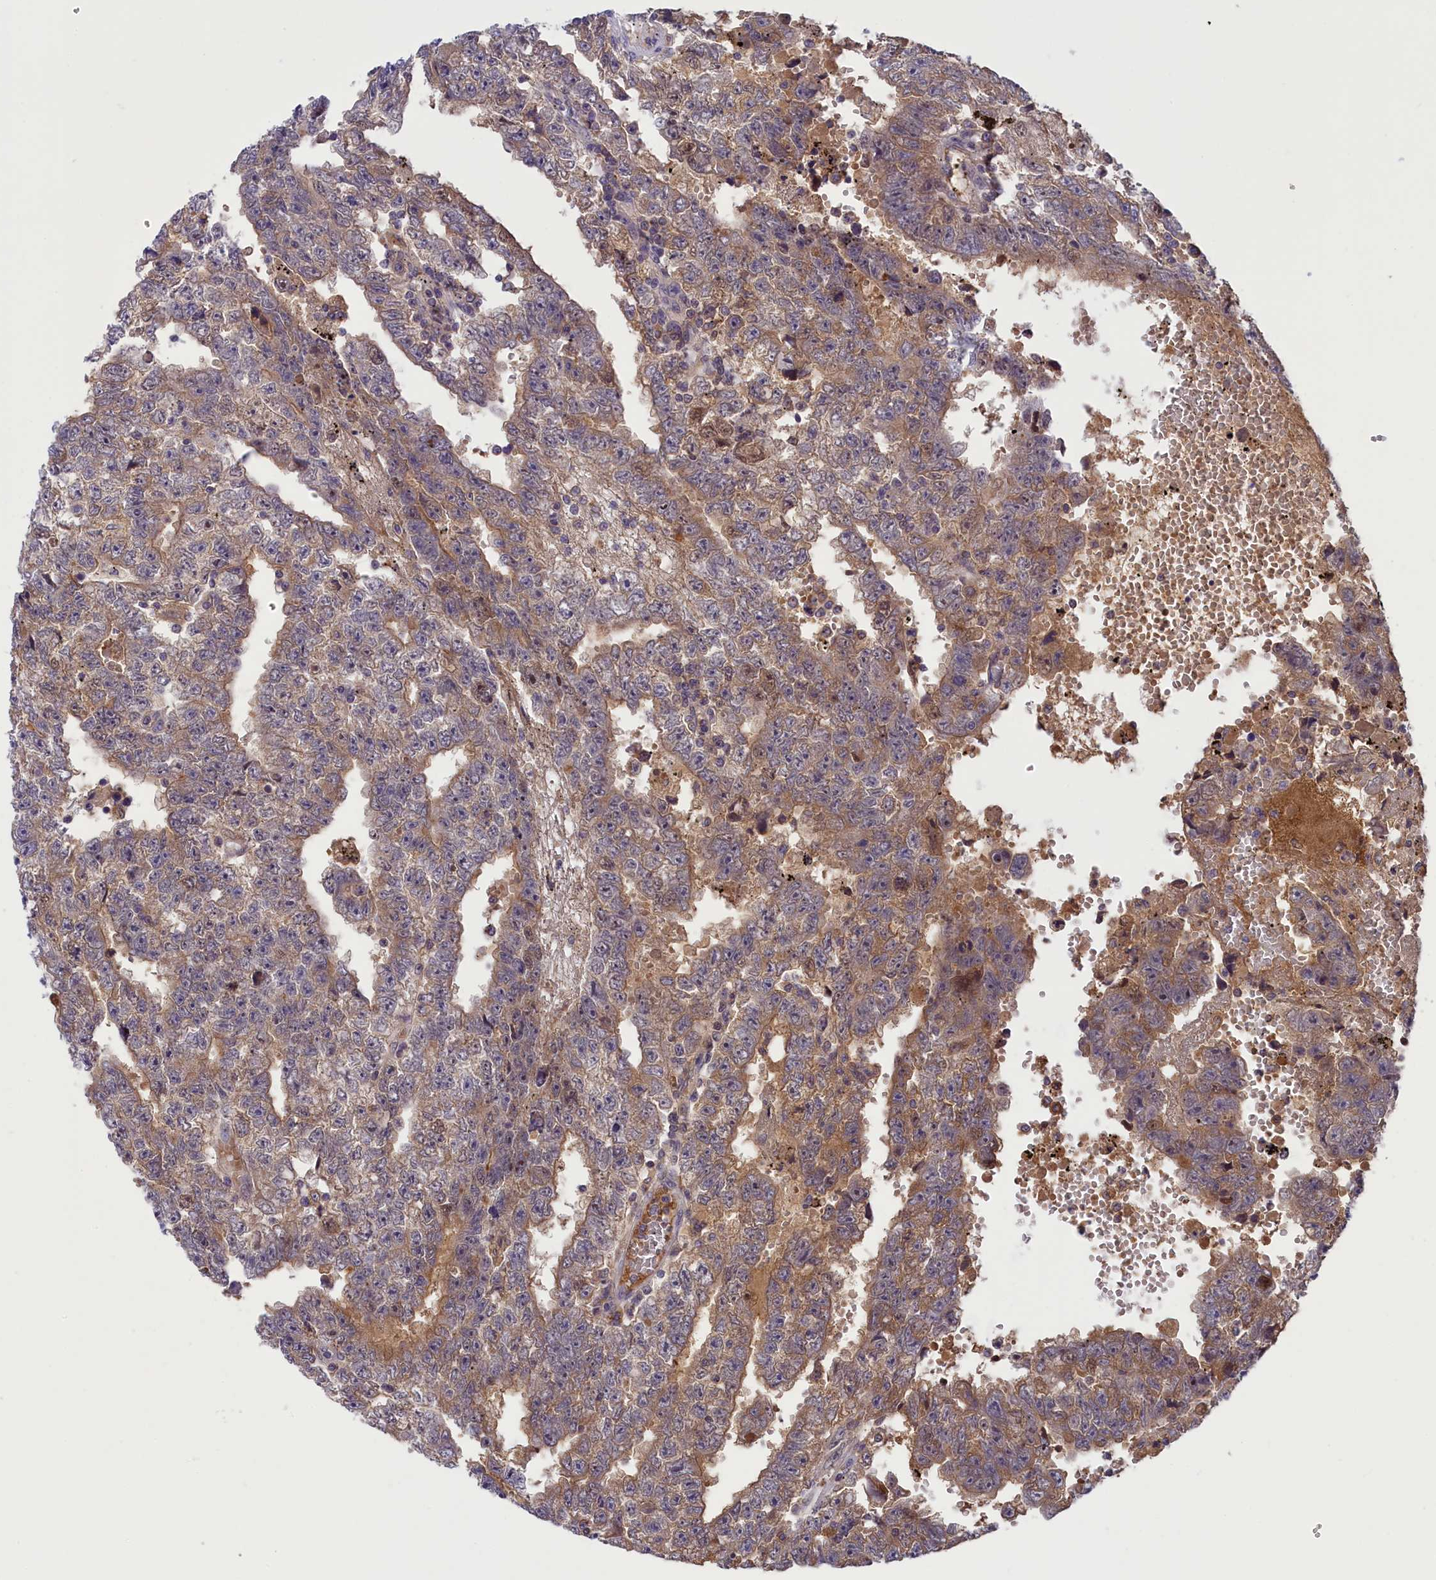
{"staining": {"intensity": "weak", "quantity": "25%-75%", "location": "cytoplasmic/membranous"}, "tissue": "testis cancer", "cell_type": "Tumor cells", "image_type": "cancer", "snomed": [{"axis": "morphology", "description": "Carcinoma, Embryonal, NOS"}, {"axis": "topography", "description": "Testis"}], "caption": "Testis embryonal carcinoma stained with IHC demonstrates weak cytoplasmic/membranous positivity in approximately 25%-75% of tumor cells. (DAB IHC, brown staining for protein, blue staining for nuclei).", "gene": "STYX", "patient": {"sex": "male", "age": 25}}